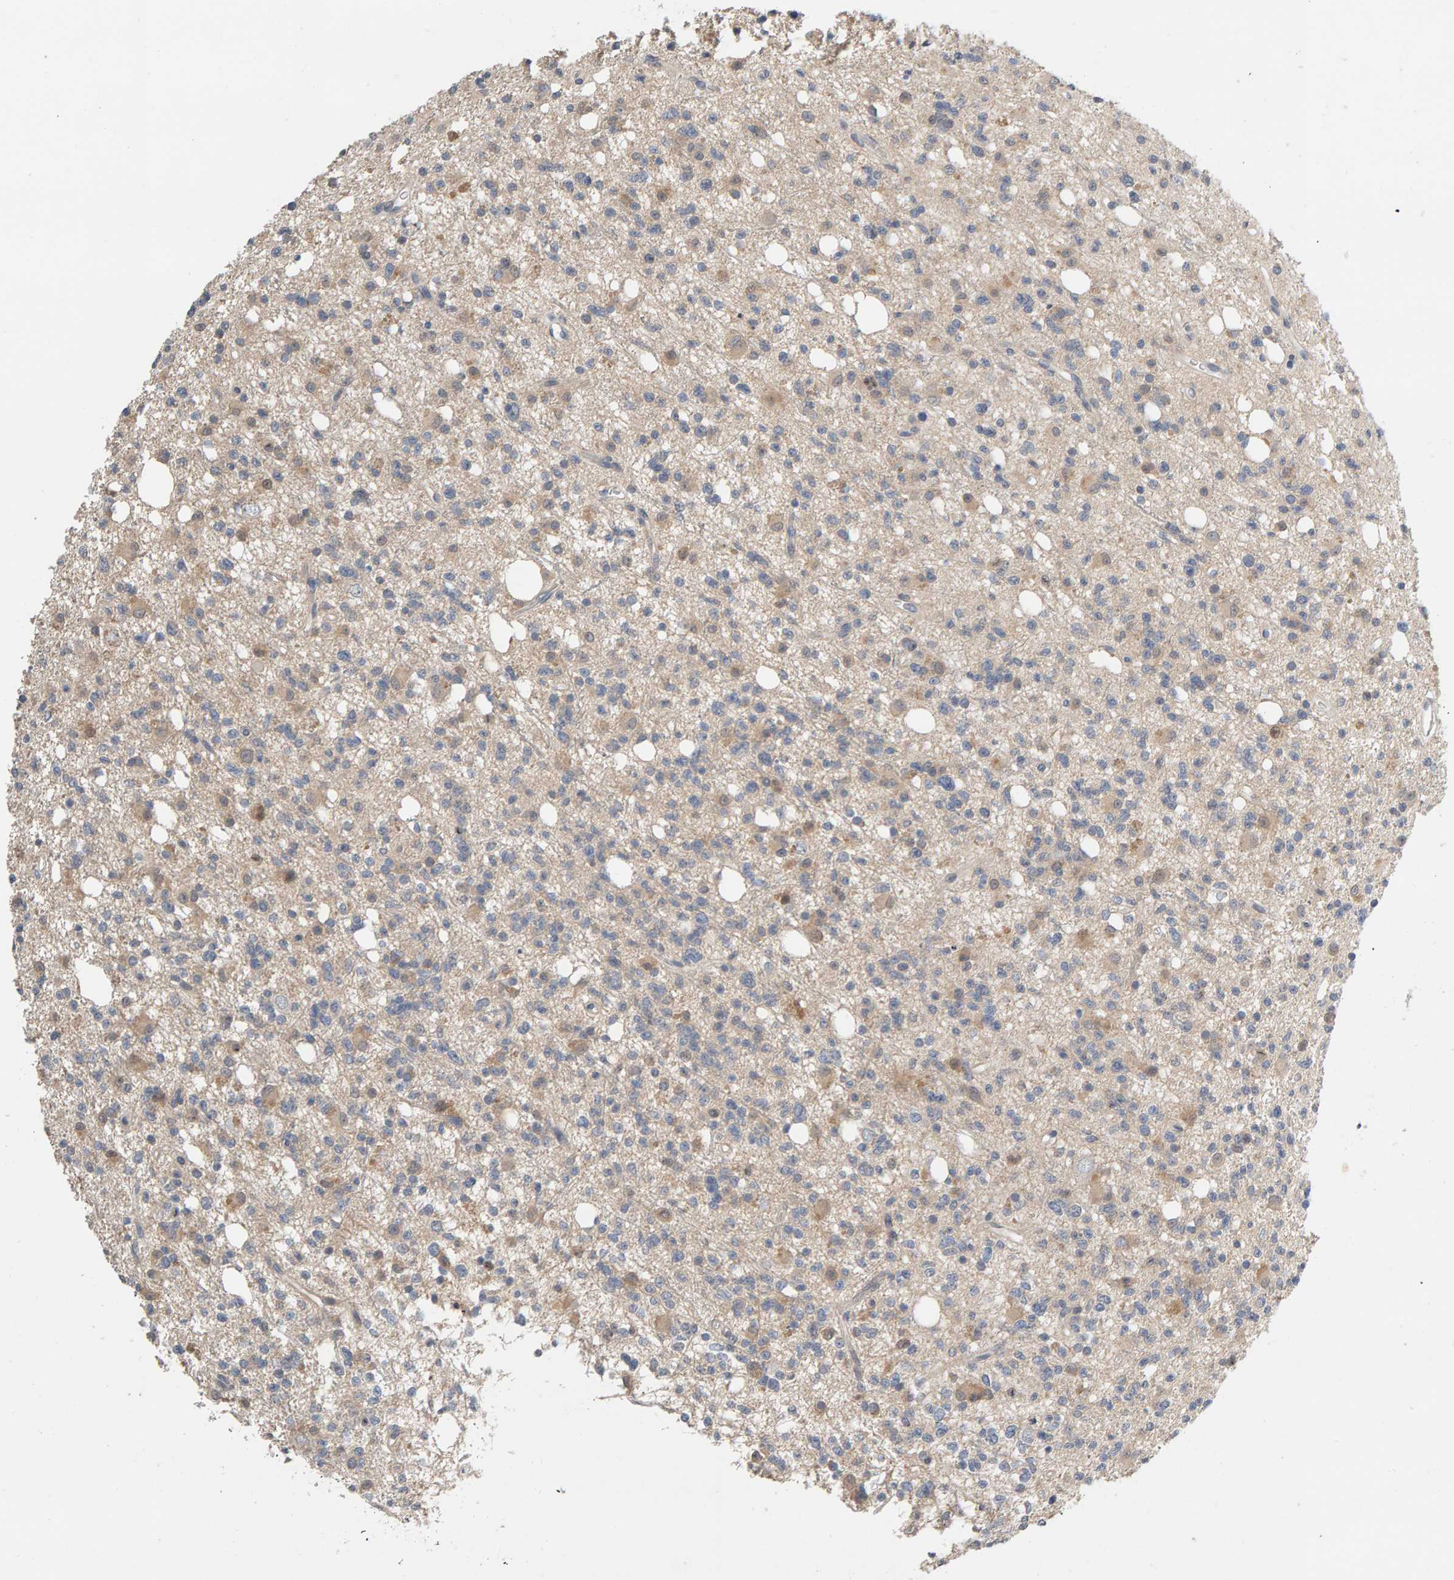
{"staining": {"intensity": "weak", "quantity": "<25%", "location": "cytoplasmic/membranous"}, "tissue": "glioma", "cell_type": "Tumor cells", "image_type": "cancer", "snomed": [{"axis": "morphology", "description": "Glioma, malignant, High grade"}, {"axis": "topography", "description": "Brain"}], "caption": "Glioma was stained to show a protein in brown. There is no significant positivity in tumor cells. (DAB IHC, high magnification).", "gene": "GFUS", "patient": {"sex": "female", "age": 62}}